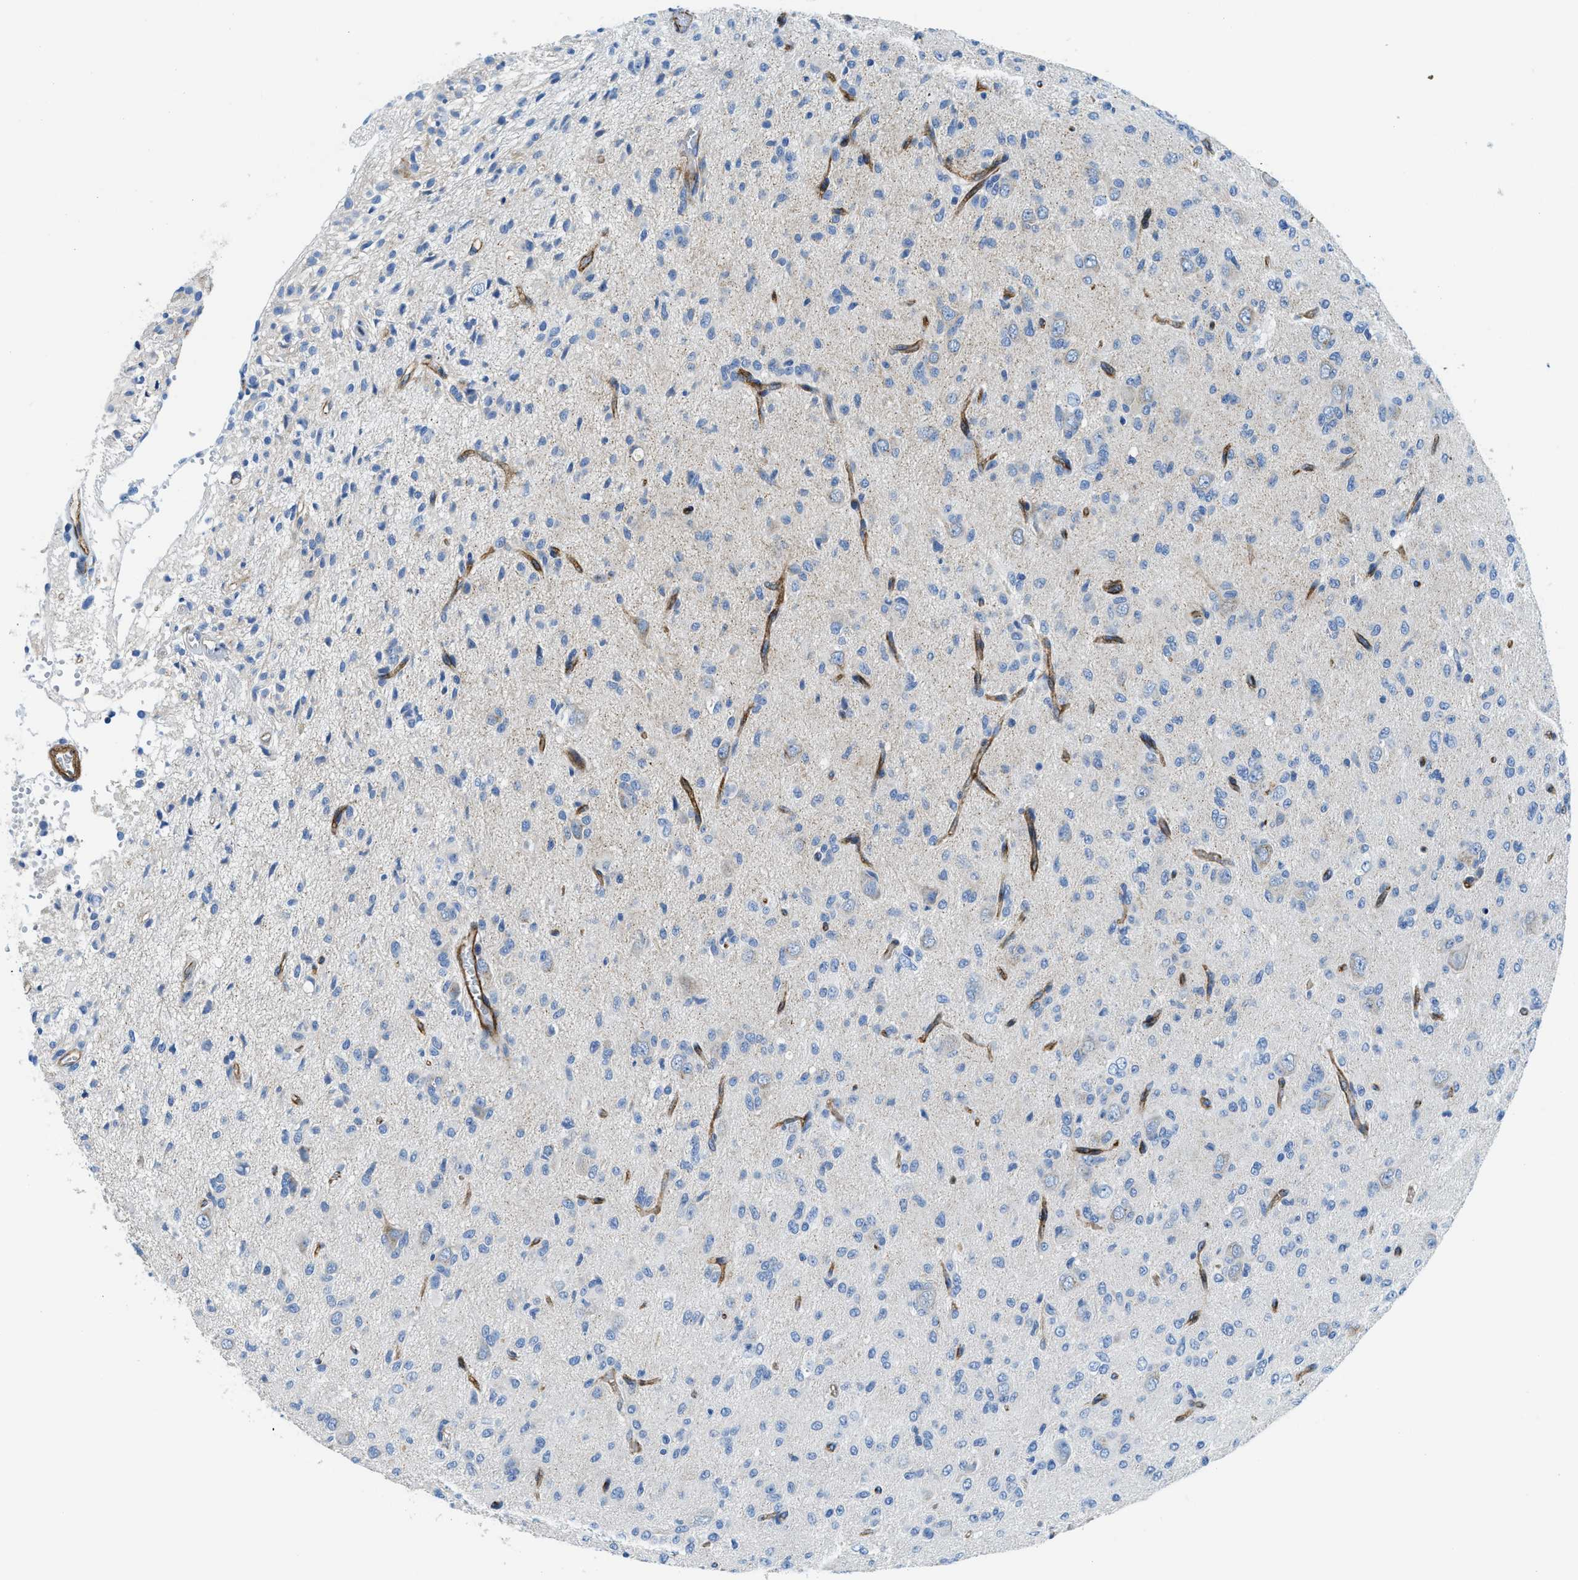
{"staining": {"intensity": "negative", "quantity": "none", "location": "none"}, "tissue": "glioma", "cell_type": "Tumor cells", "image_type": "cancer", "snomed": [{"axis": "morphology", "description": "Glioma, malignant, High grade"}, {"axis": "topography", "description": "Brain"}], "caption": "An immunohistochemistry (IHC) micrograph of high-grade glioma (malignant) is shown. There is no staining in tumor cells of high-grade glioma (malignant). The staining is performed using DAB (3,3'-diaminobenzidine) brown chromogen with nuclei counter-stained in using hematoxylin.", "gene": "CUTA", "patient": {"sex": "female", "age": 59}}